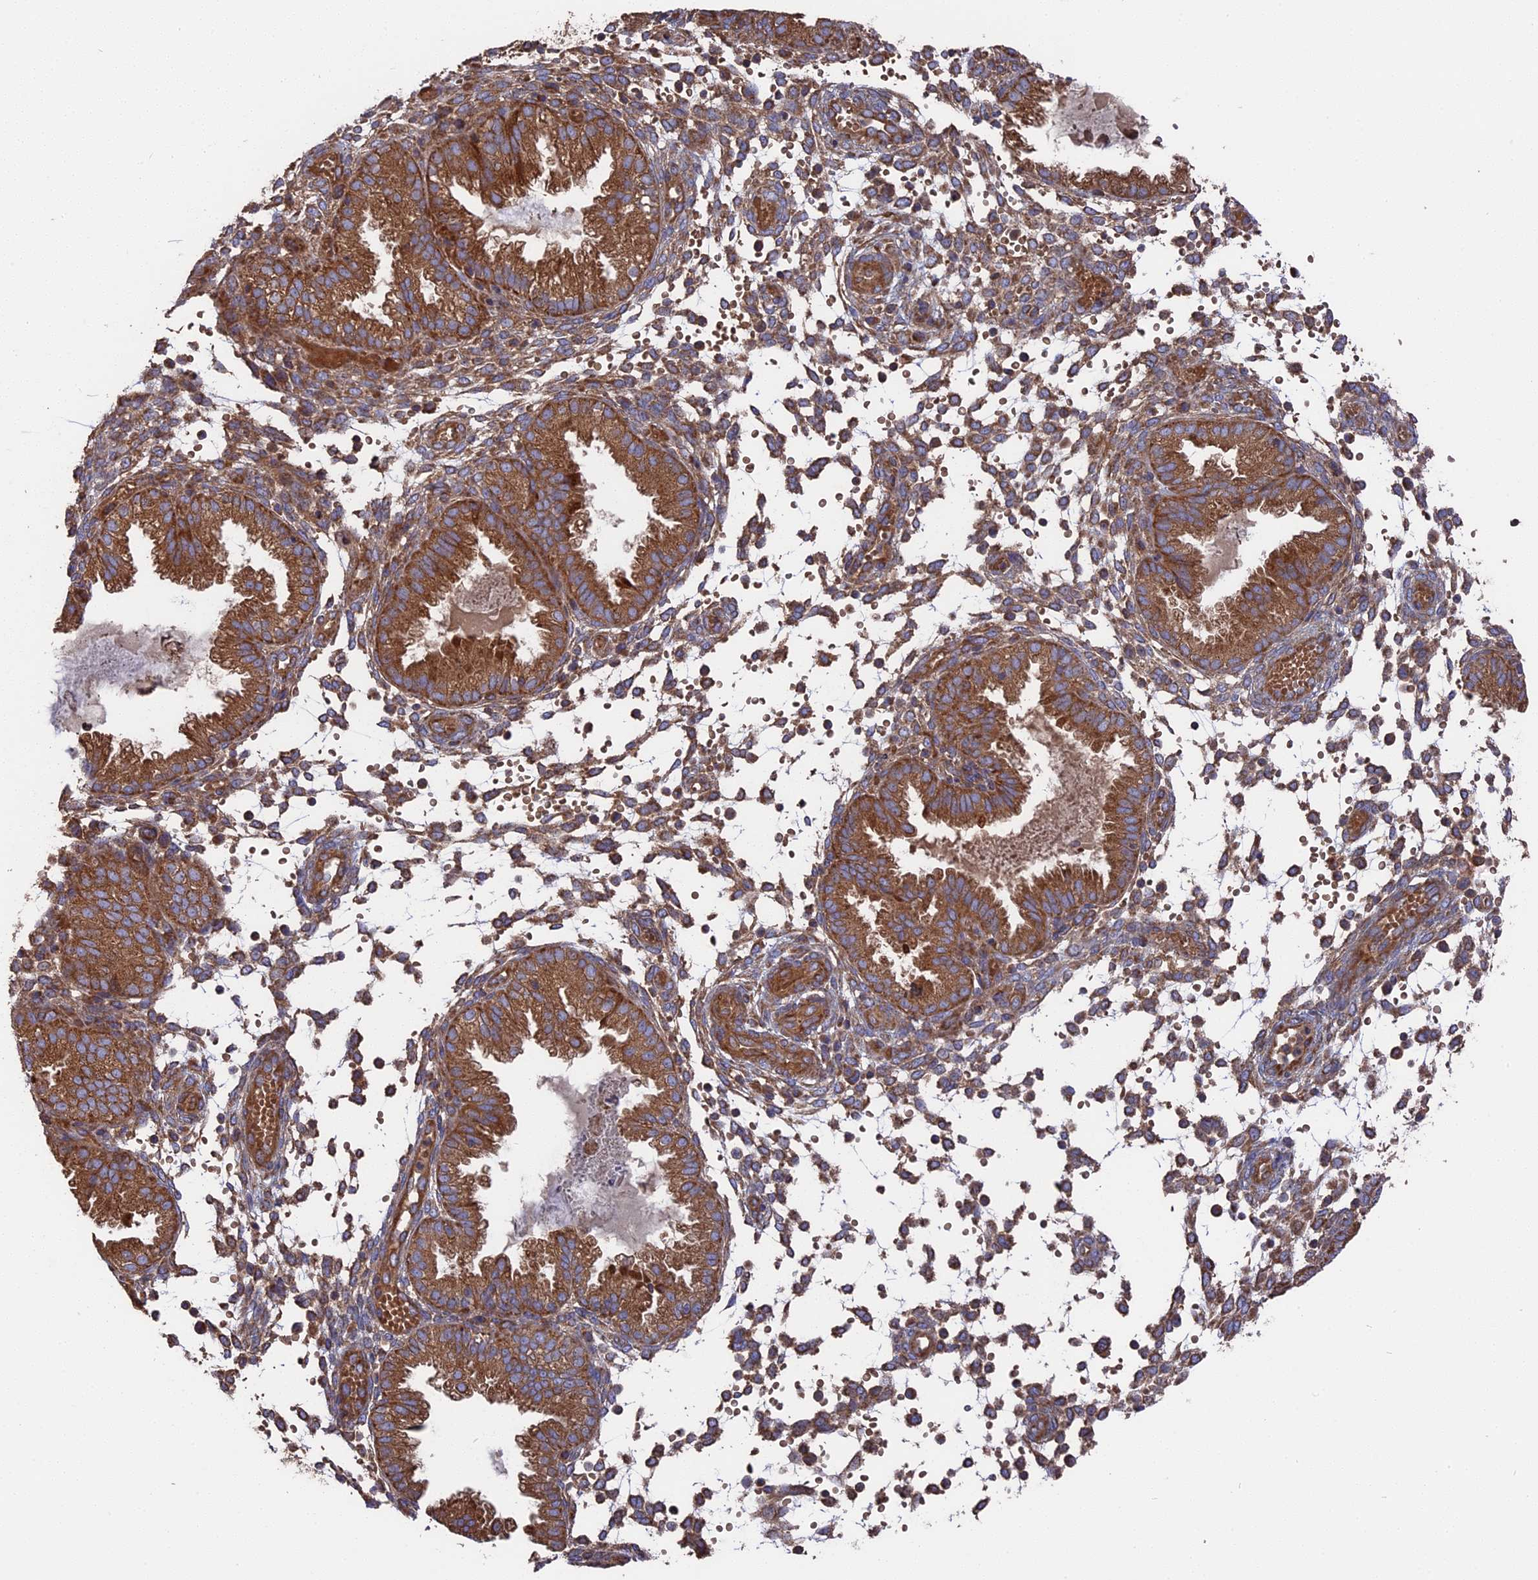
{"staining": {"intensity": "moderate", "quantity": ">75%", "location": "cytoplasmic/membranous"}, "tissue": "endometrium", "cell_type": "Cells in endometrial stroma", "image_type": "normal", "snomed": [{"axis": "morphology", "description": "Normal tissue, NOS"}, {"axis": "topography", "description": "Endometrium"}], "caption": "Immunohistochemistry (IHC) micrograph of normal endometrium: human endometrium stained using immunohistochemistry reveals medium levels of moderate protein expression localized specifically in the cytoplasmic/membranous of cells in endometrial stroma, appearing as a cytoplasmic/membranous brown color.", "gene": "TELO2", "patient": {"sex": "female", "age": 33}}